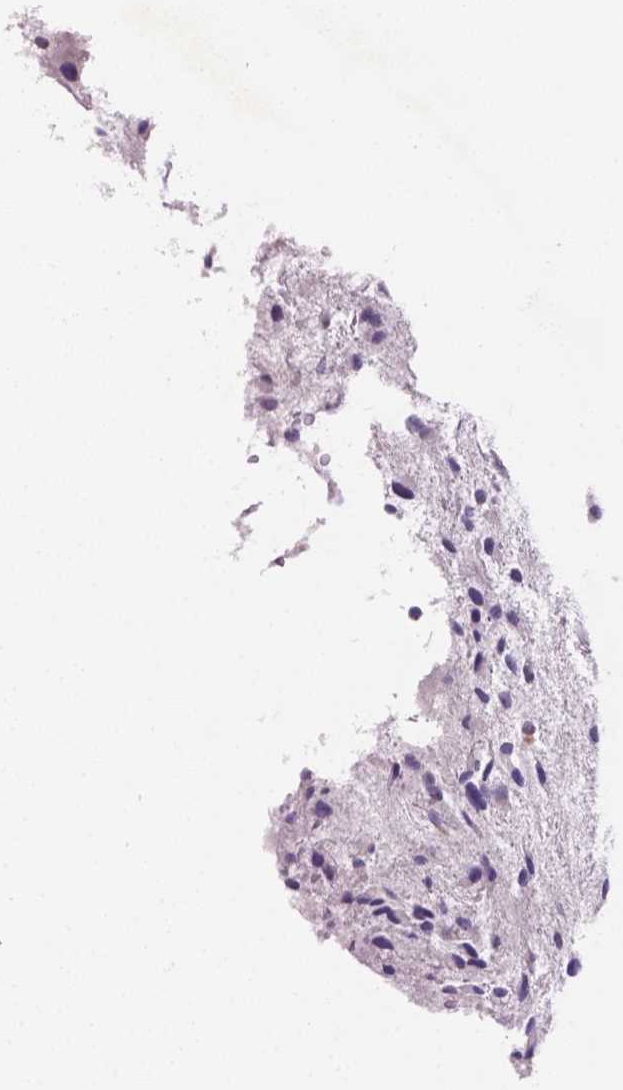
{"staining": {"intensity": "negative", "quantity": "none", "location": "none"}, "tissue": "glioma", "cell_type": "Tumor cells", "image_type": "cancer", "snomed": [{"axis": "morphology", "description": "Glioma, malignant, Low grade"}, {"axis": "topography", "description": "Brain"}], "caption": "The micrograph shows no staining of tumor cells in malignant glioma (low-grade).", "gene": "EBLN2", "patient": {"sex": "female", "age": 32}}